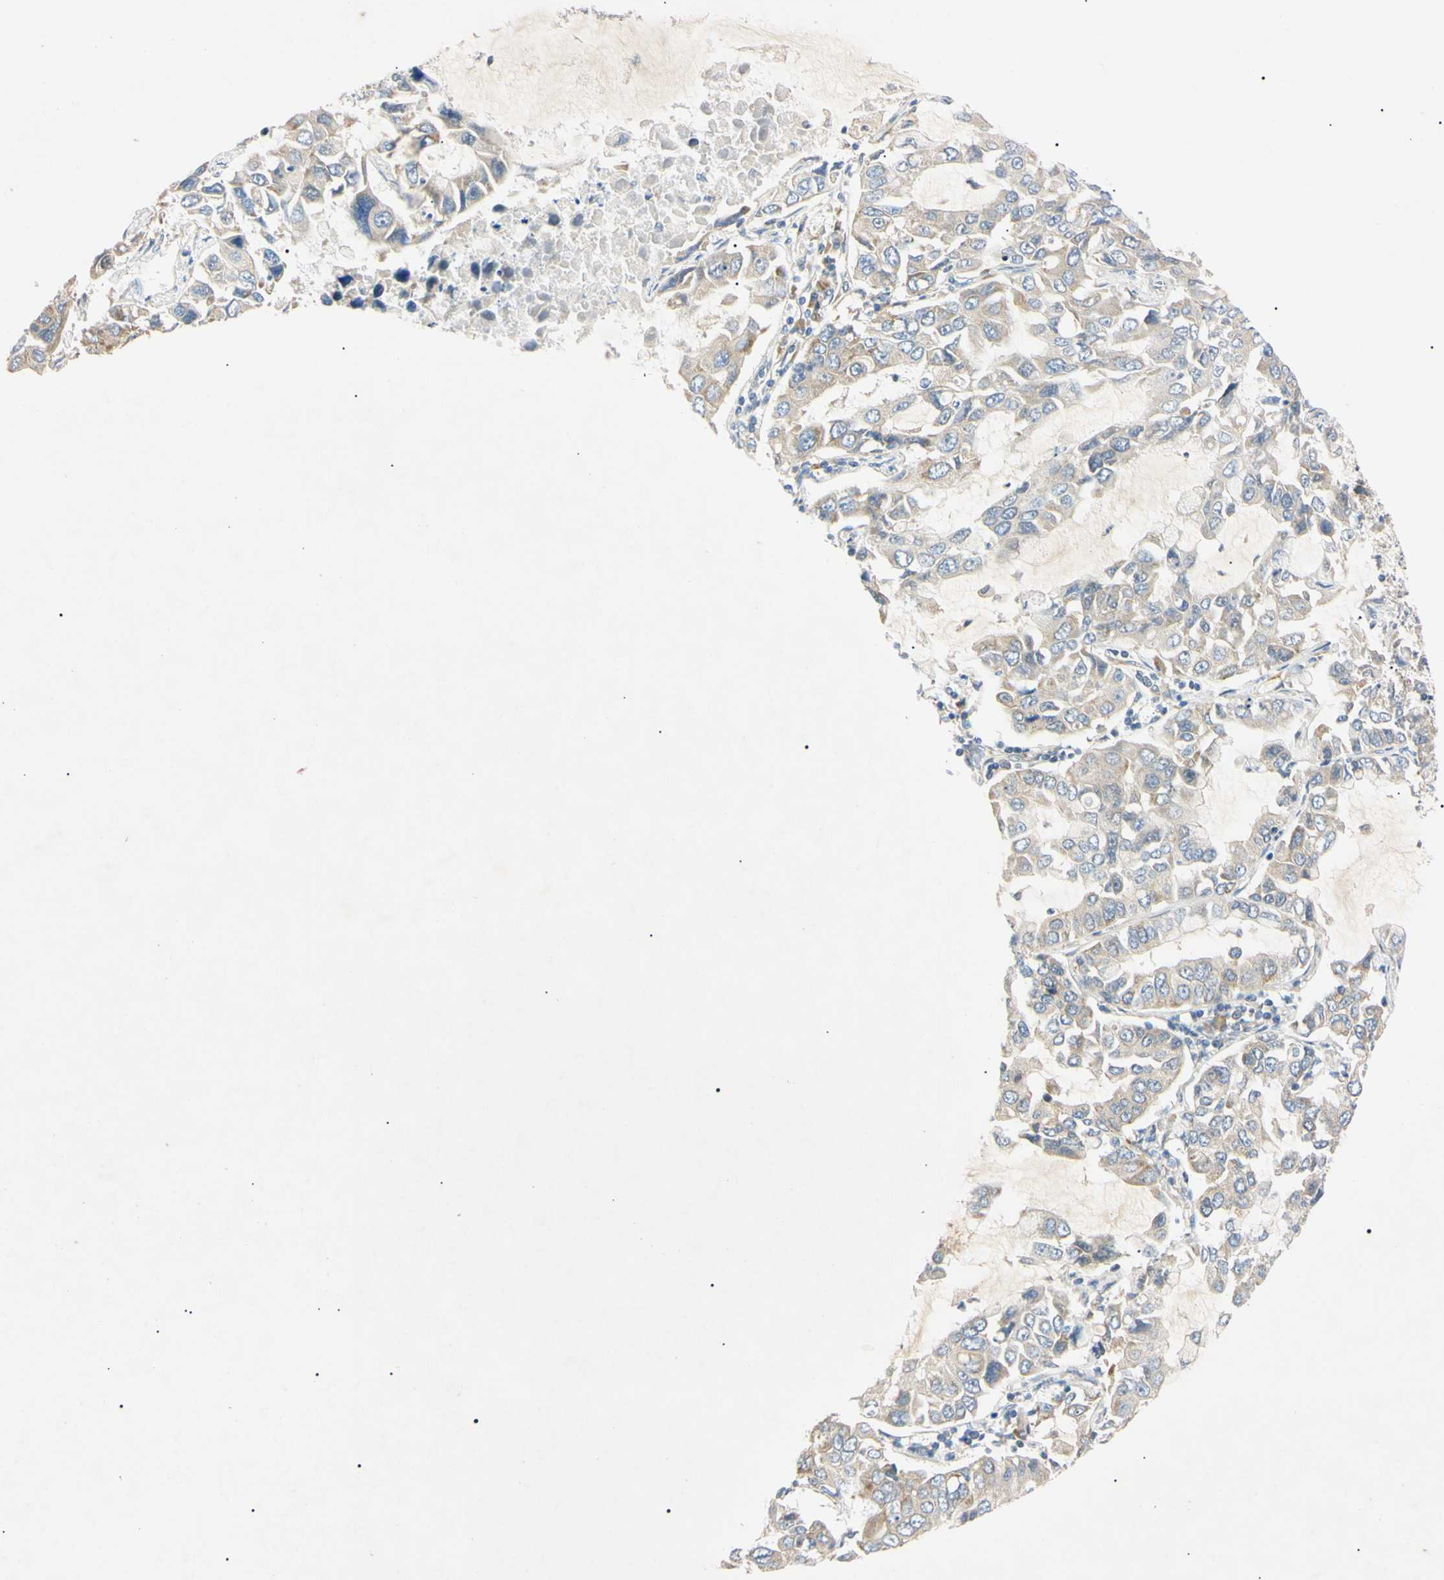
{"staining": {"intensity": "weak", "quantity": ">75%", "location": "cytoplasmic/membranous"}, "tissue": "lung cancer", "cell_type": "Tumor cells", "image_type": "cancer", "snomed": [{"axis": "morphology", "description": "Adenocarcinoma, NOS"}, {"axis": "topography", "description": "Lung"}], "caption": "Weak cytoplasmic/membranous staining is appreciated in about >75% of tumor cells in adenocarcinoma (lung).", "gene": "DNAJB12", "patient": {"sex": "male", "age": 64}}